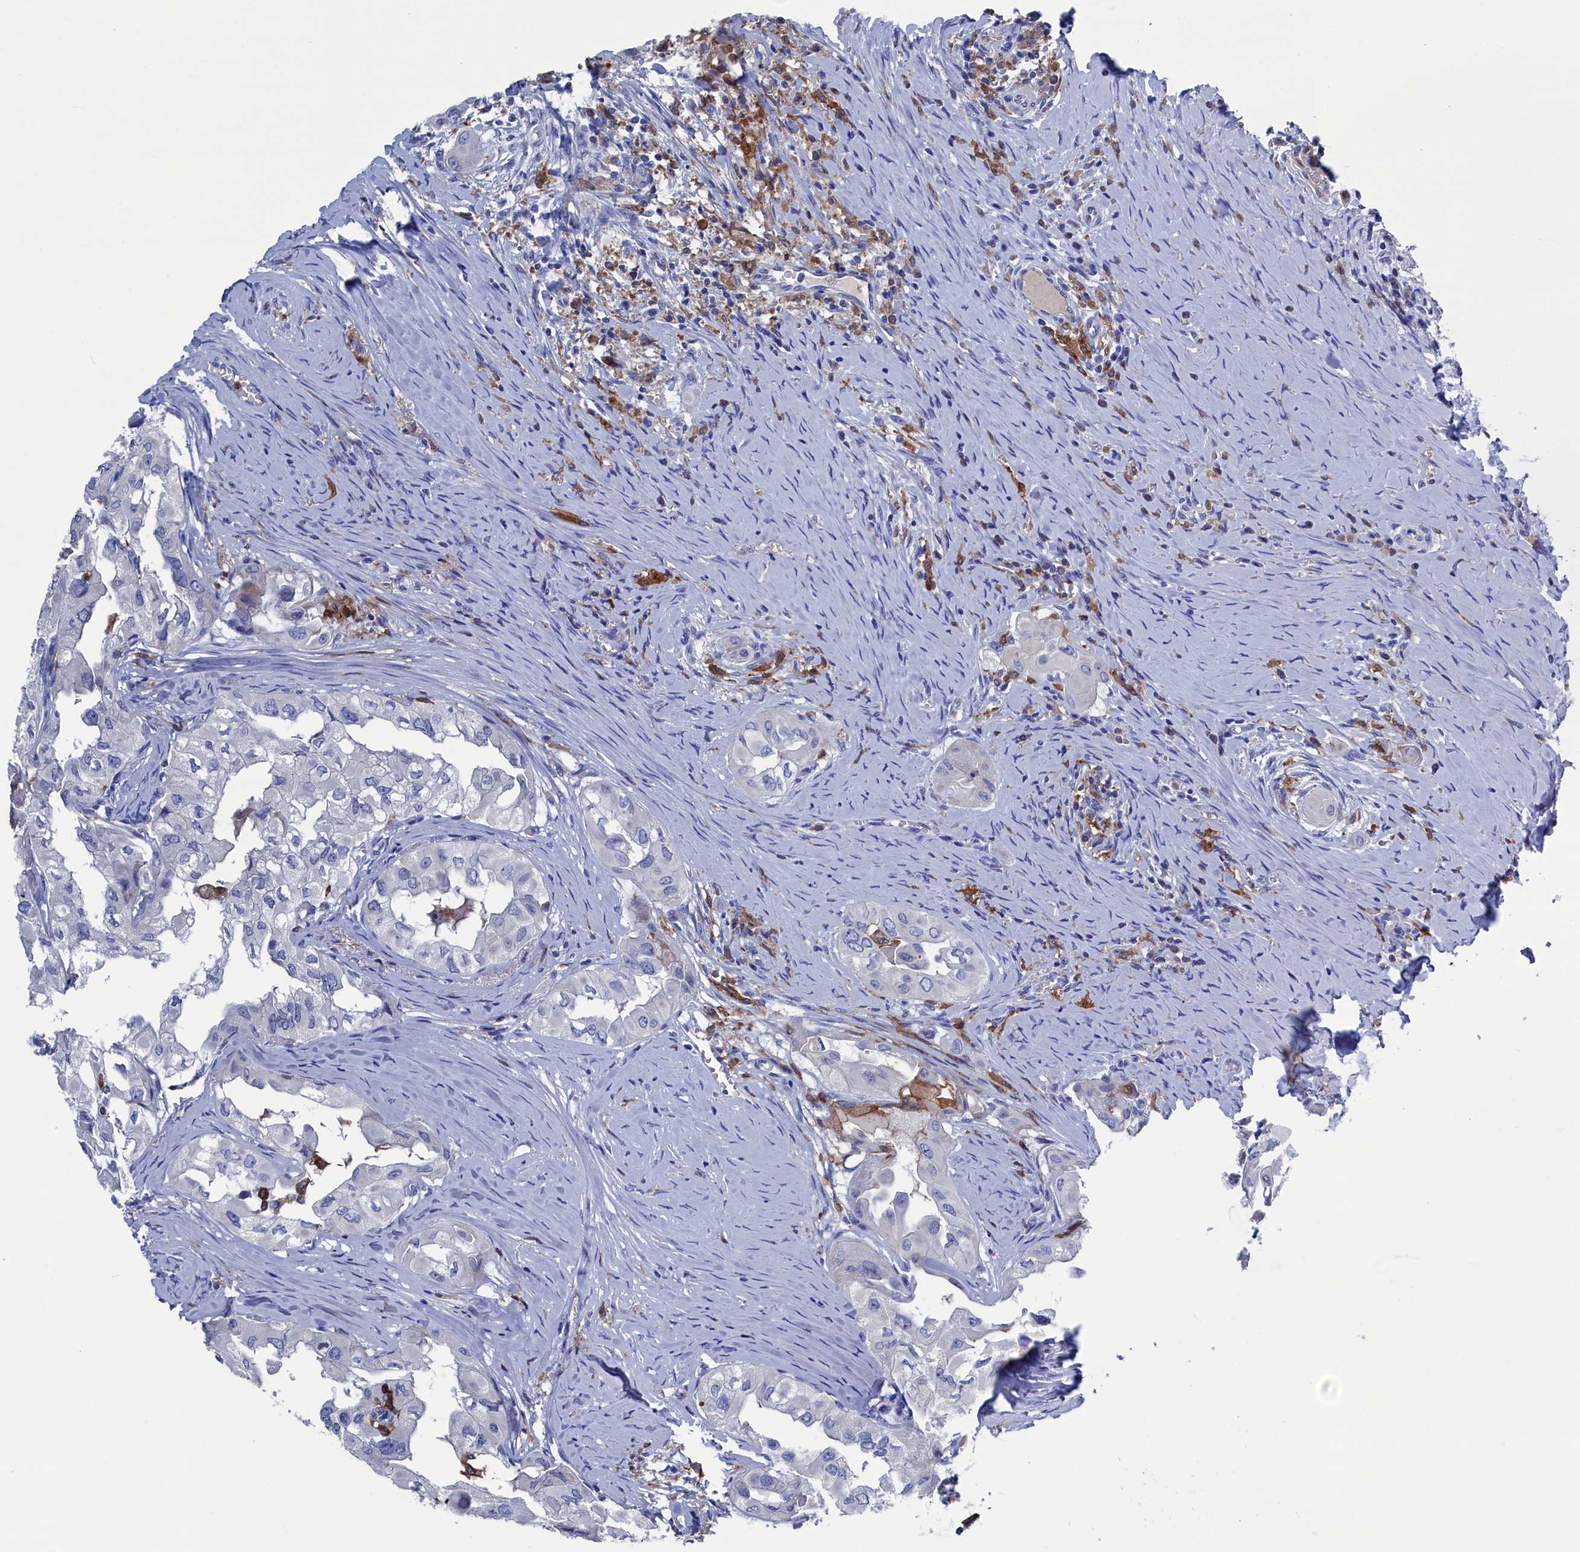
{"staining": {"intensity": "negative", "quantity": "none", "location": "none"}, "tissue": "thyroid cancer", "cell_type": "Tumor cells", "image_type": "cancer", "snomed": [{"axis": "morphology", "description": "Papillary adenocarcinoma, NOS"}, {"axis": "topography", "description": "Thyroid gland"}], "caption": "Tumor cells are negative for brown protein staining in thyroid cancer (papillary adenocarcinoma).", "gene": "TYROBP", "patient": {"sex": "female", "age": 59}}